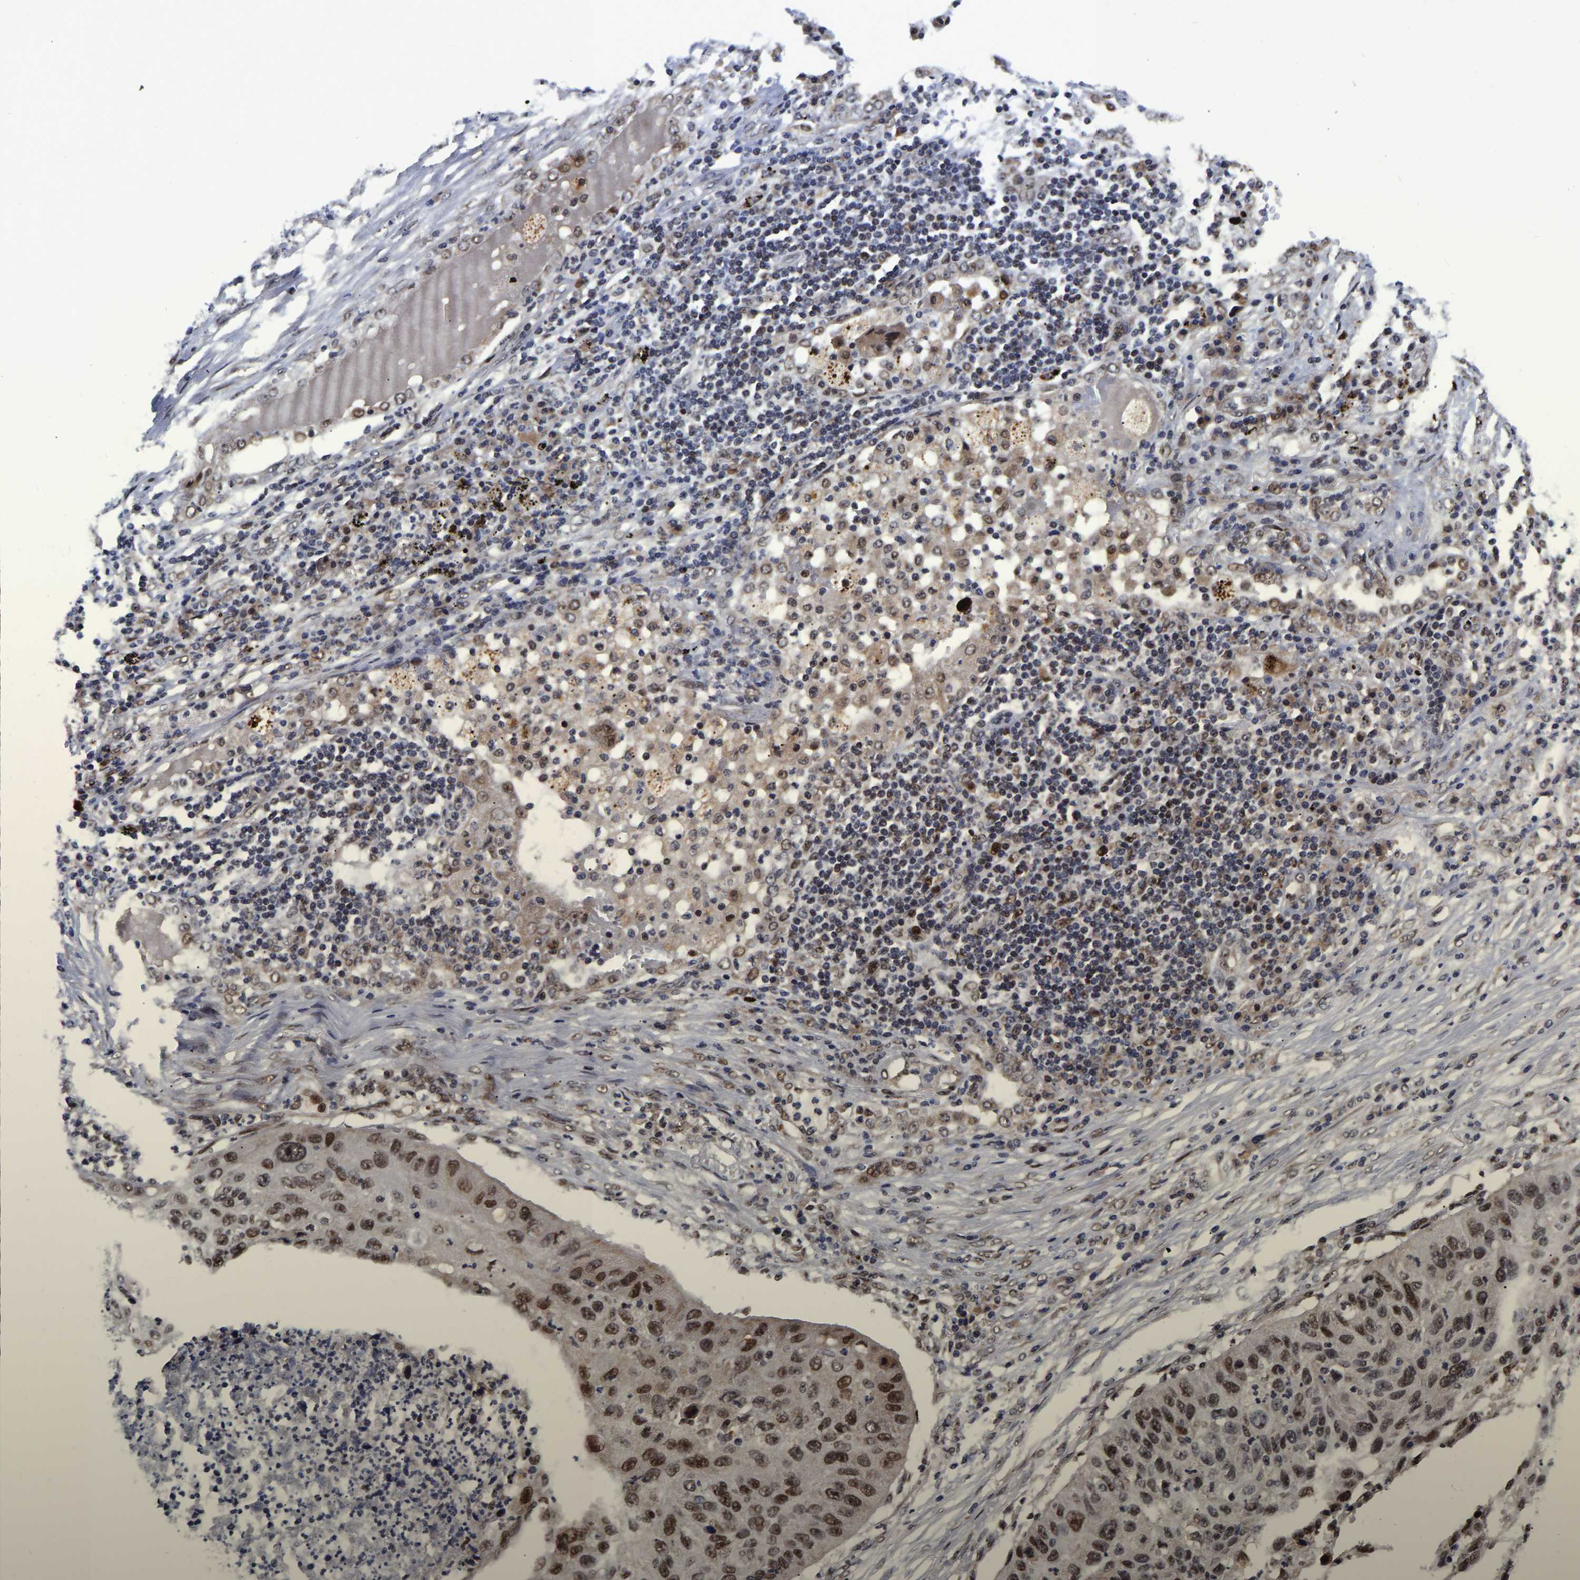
{"staining": {"intensity": "moderate", "quantity": ">75%", "location": "nuclear"}, "tissue": "lung cancer", "cell_type": "Tumor cells", "image_type": "cancer", "snomed": [{"axis": "morphology", "description": "Squamous cell carcinoma, NOS"}, {"axis": "topography", "description": "Lung"}], "caption": "Tumor cells exhibit medium levels of moderate nuclear expression in approximately >75% of cells in squamous cell carcinoma (lung).", "gene": "JUNB", "patient": {"sex": "female", "age": 63}}